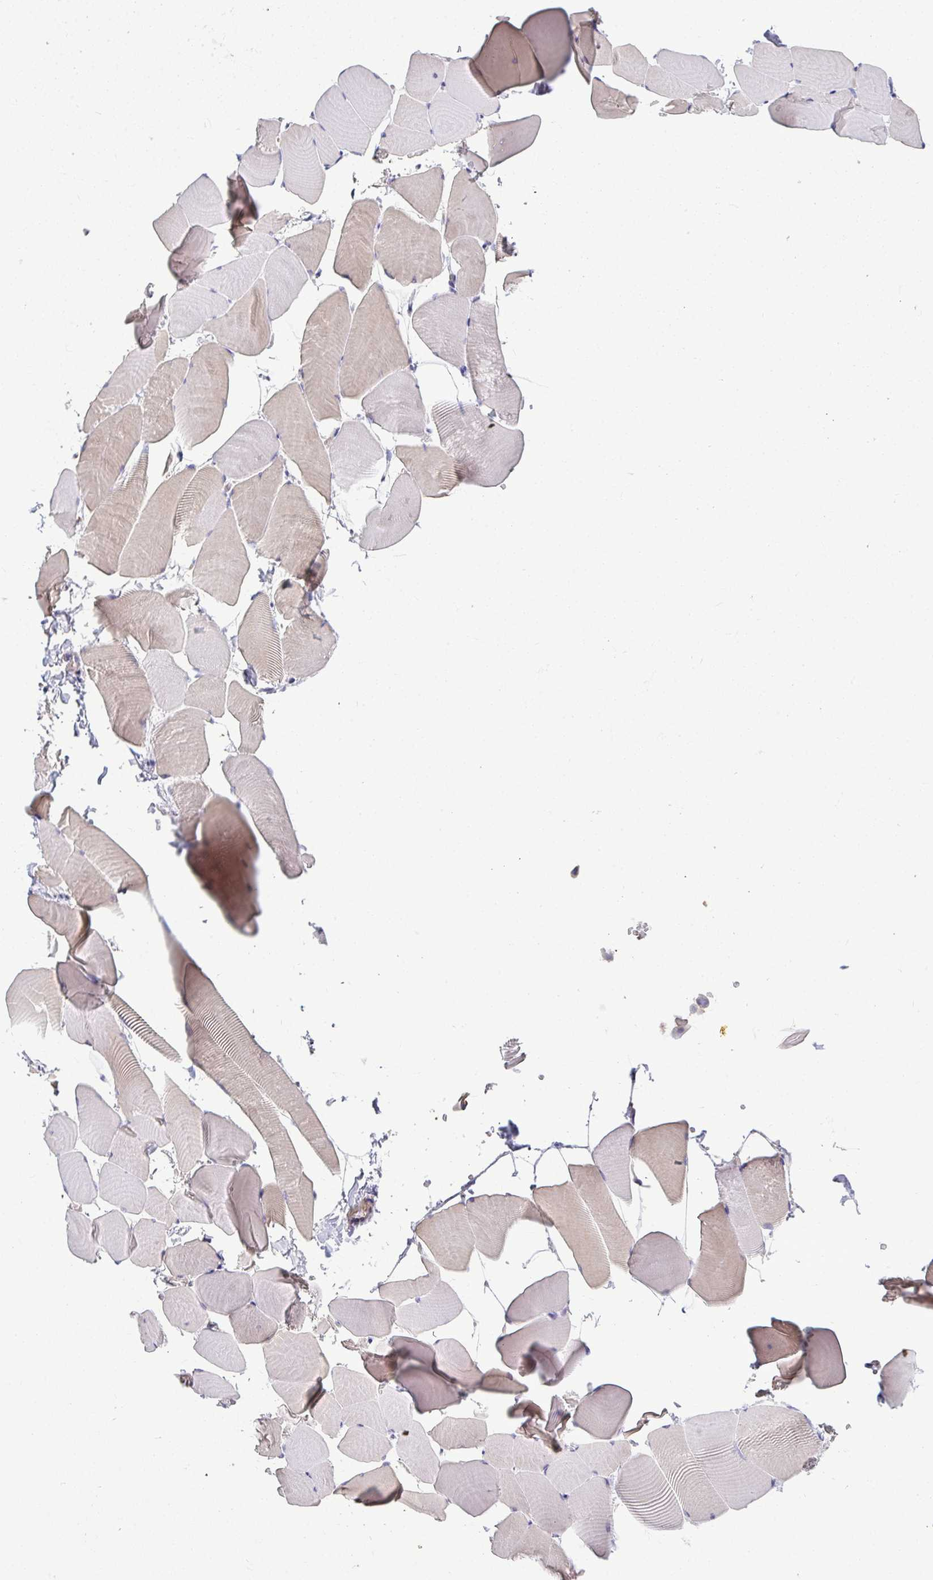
{"staining": {"intensity": "weak", "quantity": "<25%", "location": "cytoplasmic/membranous"}, "tissue": "skeletal muscle", "cell_type": "Myocytes", "image_type": "normal", "snomed": [{"axis": "morphology", "description": "Normal tissue, NOS"}, {"axis": "topography", "description": "Skeletal muscle"}], "caption": "The IHC histopathology image has no significant staining in myocytes of skeletal muscle. The staining is performed using DAB (3,3'-diaminobenzidine) brown chromogen with nuclei counter-stained in using hematoxylin.", "gene": "MYL1", "patient": {"sex": "male", "age": 25}}